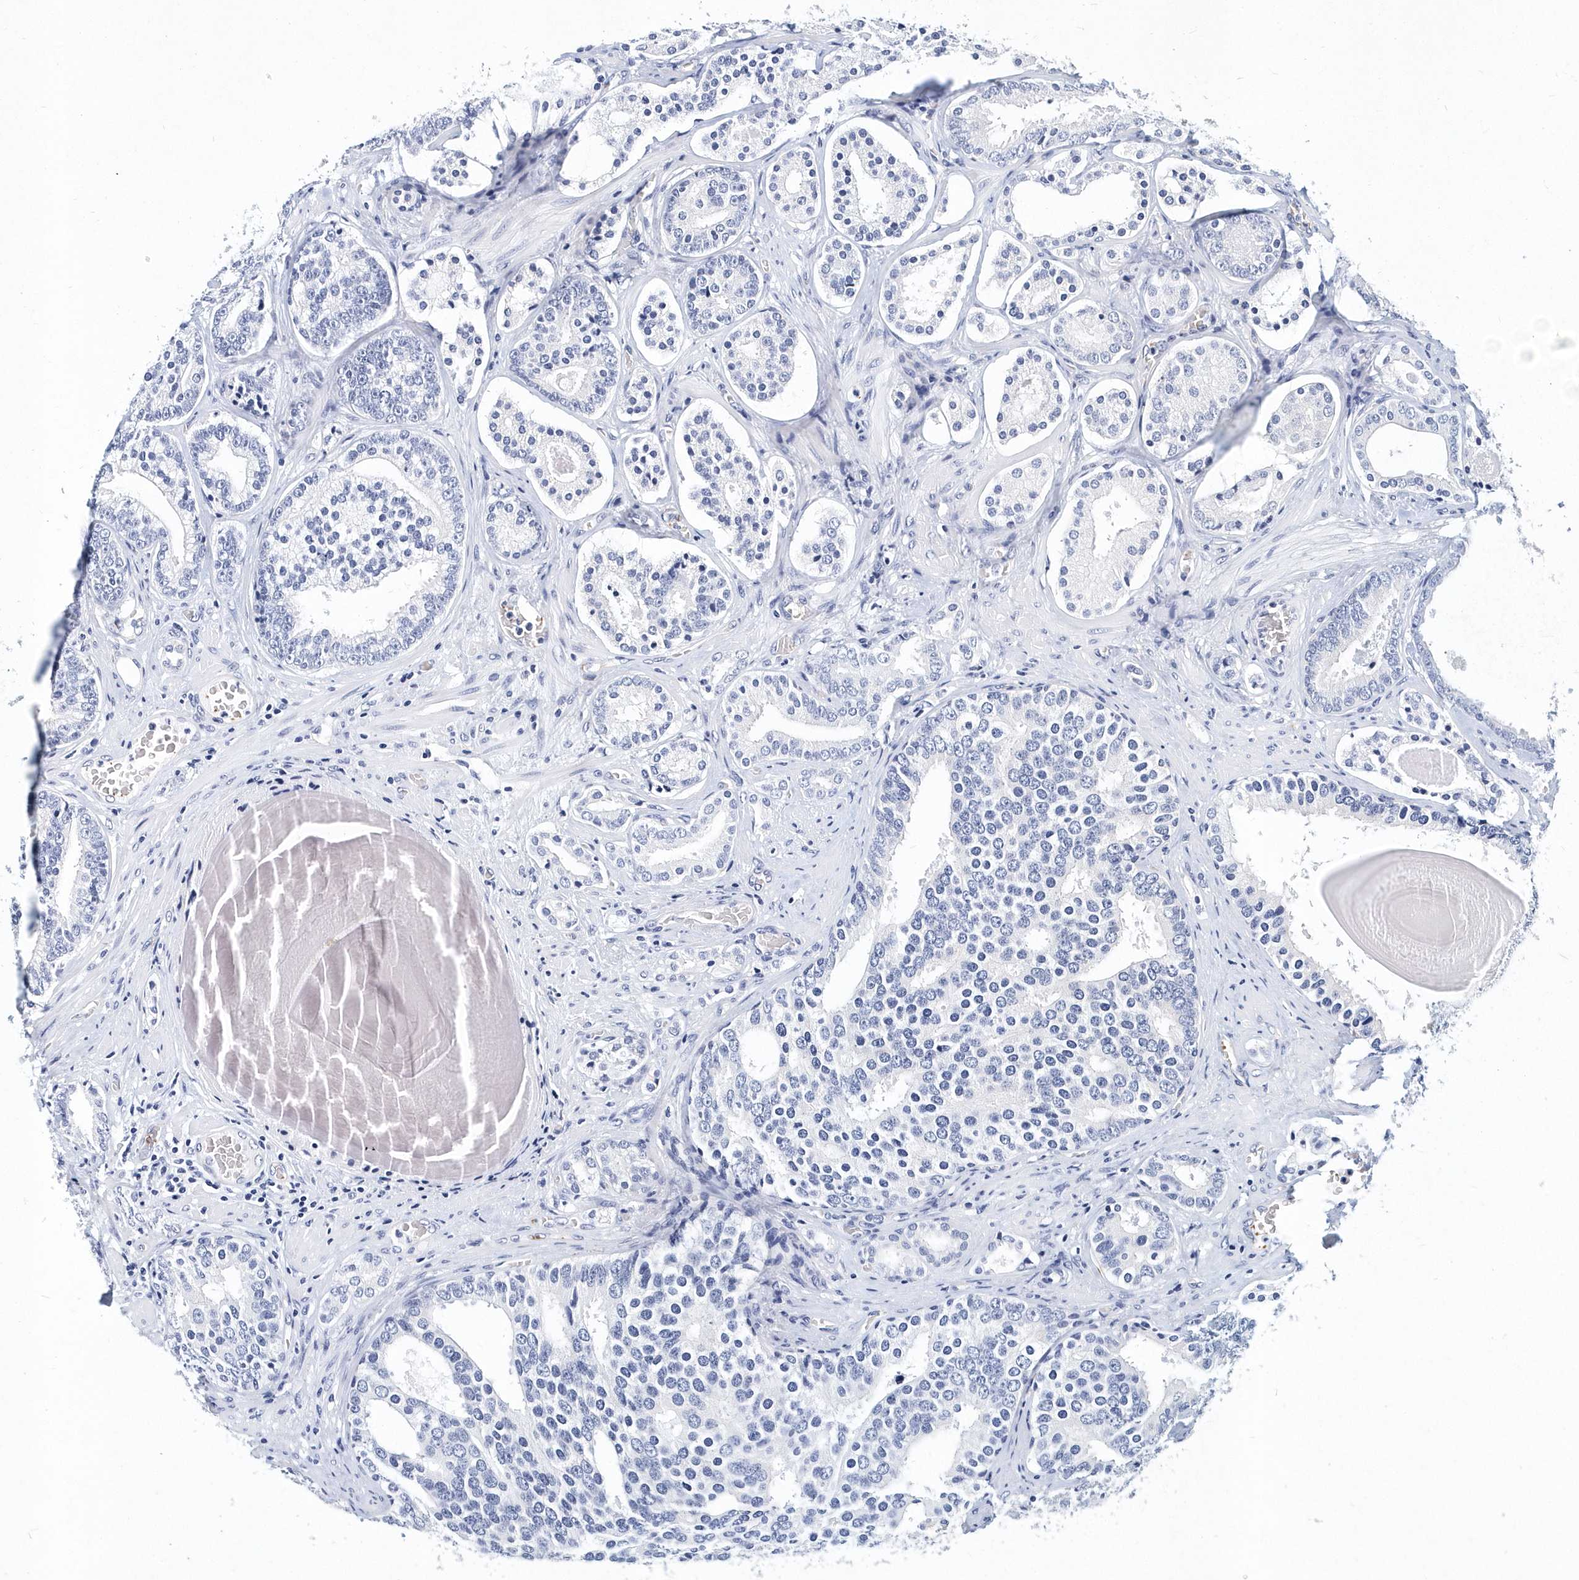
{"staining": {"intensity": "negative", "quantity": "none", "location": "none"}, "tissue": "prostate cancer", "cell_type": "Tumor cells", "image_type": "cancer", "snomed": [{"axis": "morphology", "description": "Adenocarcinoma, High grade"}, {"axis": "topography", "description": "Prostate"}], "caption": "Adenocarcinoma (high-grade) (prostate) was stained to show a protein in brown. There is no significant positivity in tumor cells.", "gene": "ITGA2B", "patient": {"sex": "male", "age": 60}}